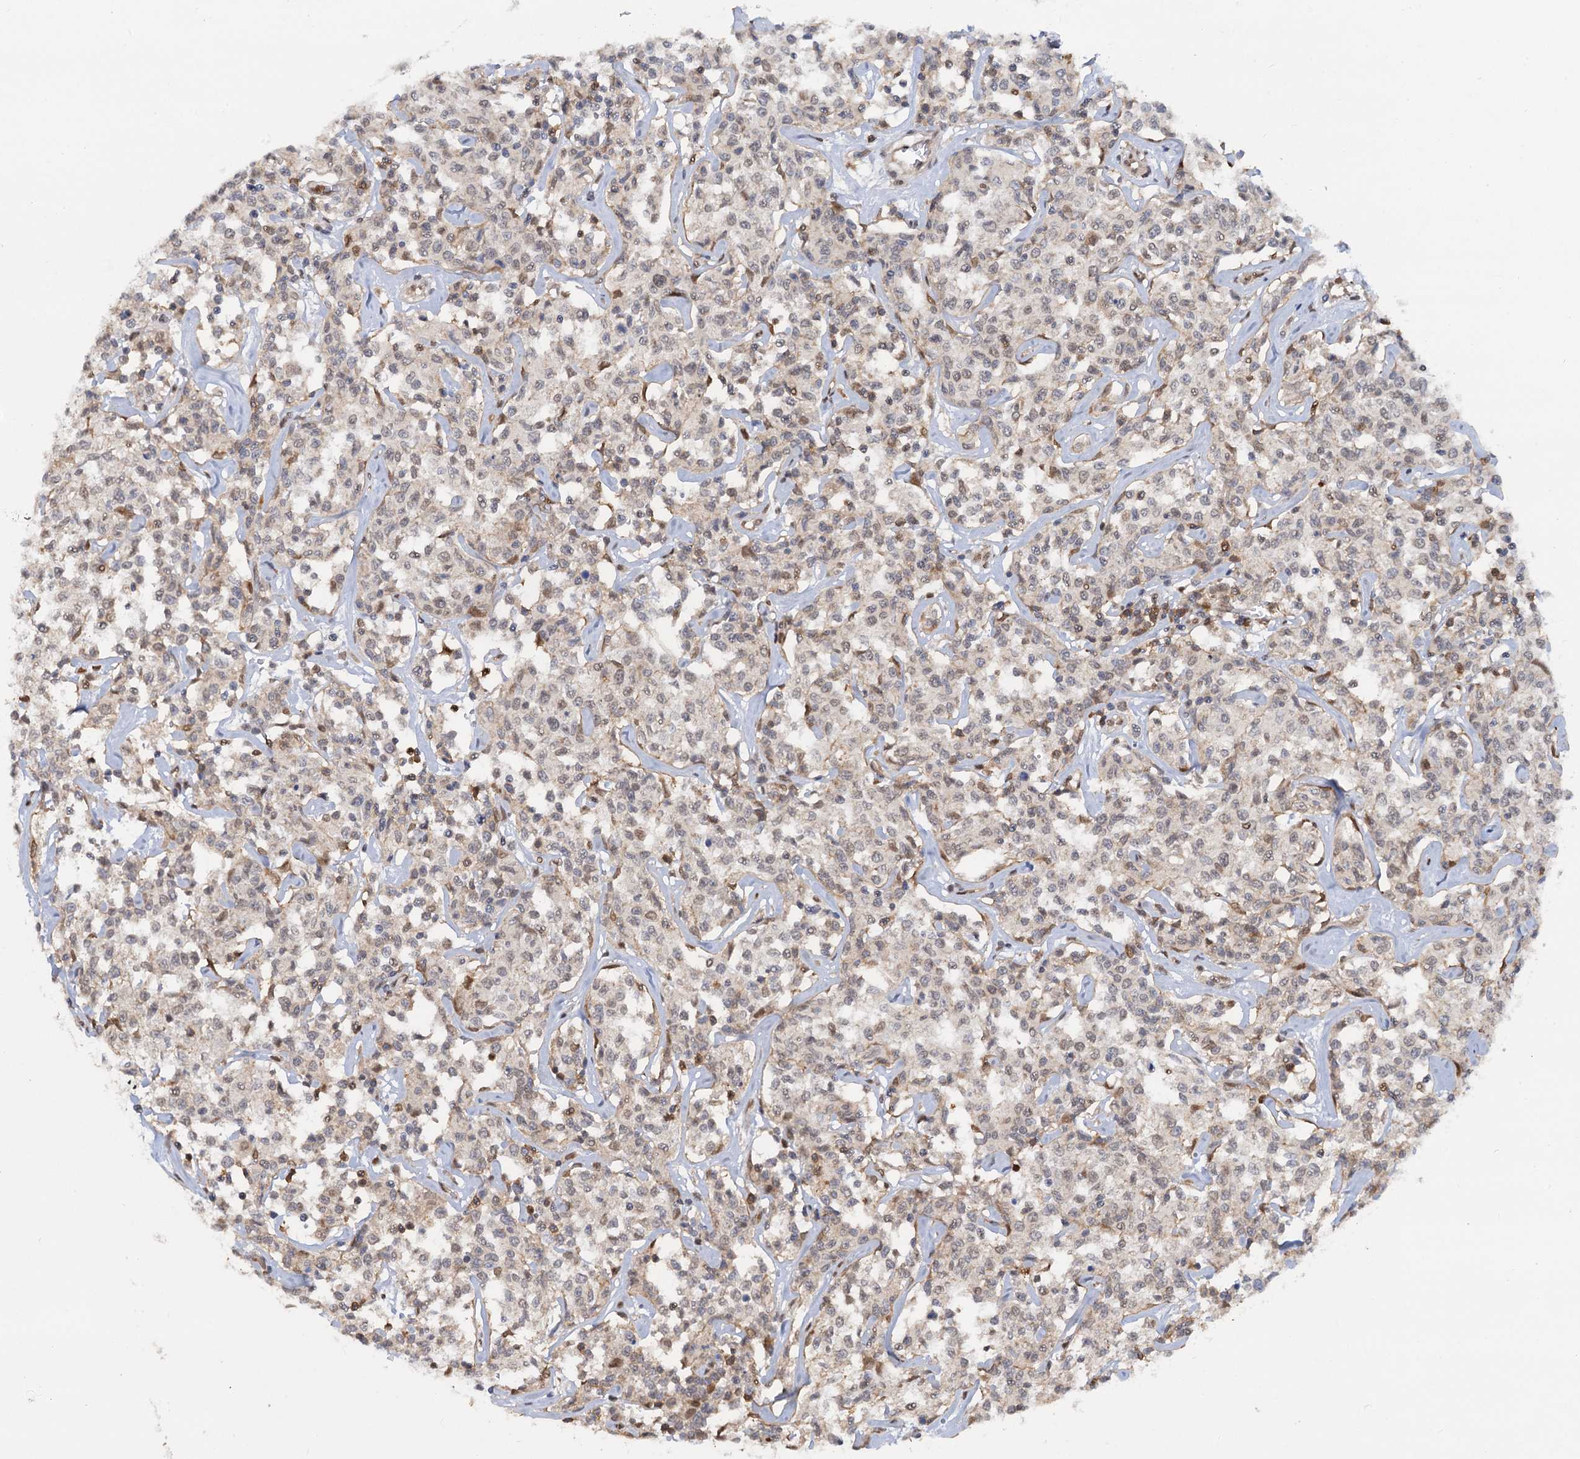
{"staining": {"intensity": "weak", "quantity": "25%-75%", "location": "nuclear"}, "tissue": "lymphoma", "cell_type": "Tumor cells", "image_type": "cancer", "snomed": [{"axis": "morphology", "description": "Malignant lymphoma, non-Hodgkin's type, Low grade"}, {"axis": "topography", "description": "Small intestine"}], "caption": "Immunohistochemistry (IHC) image of neoplastic tissue: lymphoma stained using immunohistochemistry (IHC) shows low levels of weak protein expression localized specifically in the nuclear of tumor cells, appearing as a nuclear brown color.", "gene": "ZNF609", "patient": {"sex": "female", "age": 59}}